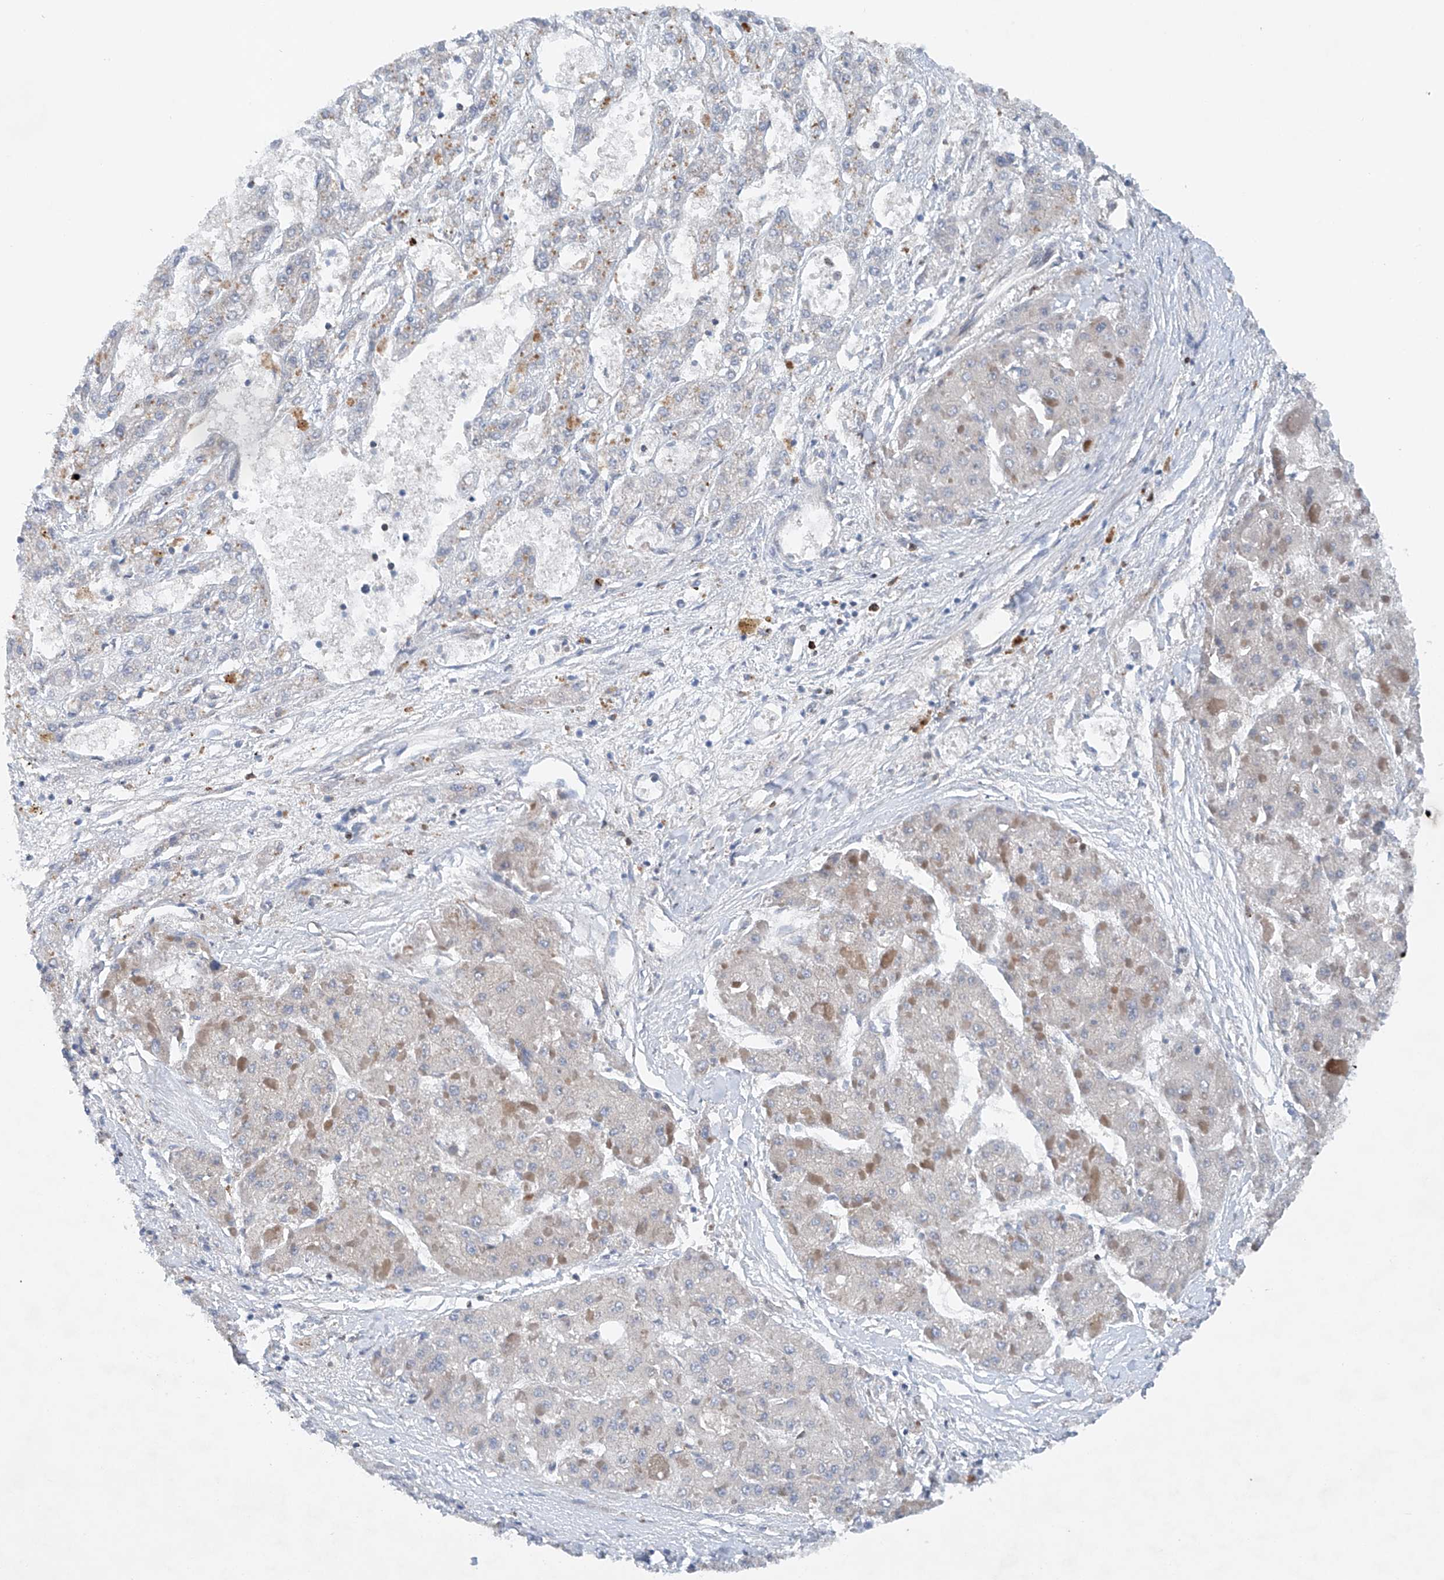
{"staining": {"intensity": "negative", "quantity": "none", "location": "none"}, "tissue": "liver cancer", "cell_type": "Tumor cells", "image_type": "cancer", "snomed": [{"axis": "morphology", "description": "Carcinoma, Hepatocellular, NOS"}, {"axis": "topography", "description": "Liver"}], "caption": "A photomicrograph of human liver cancer is negative for staining in tumor cells.", "gene": "CEP85L", "patient": {"sex": "female", "age": 73}}